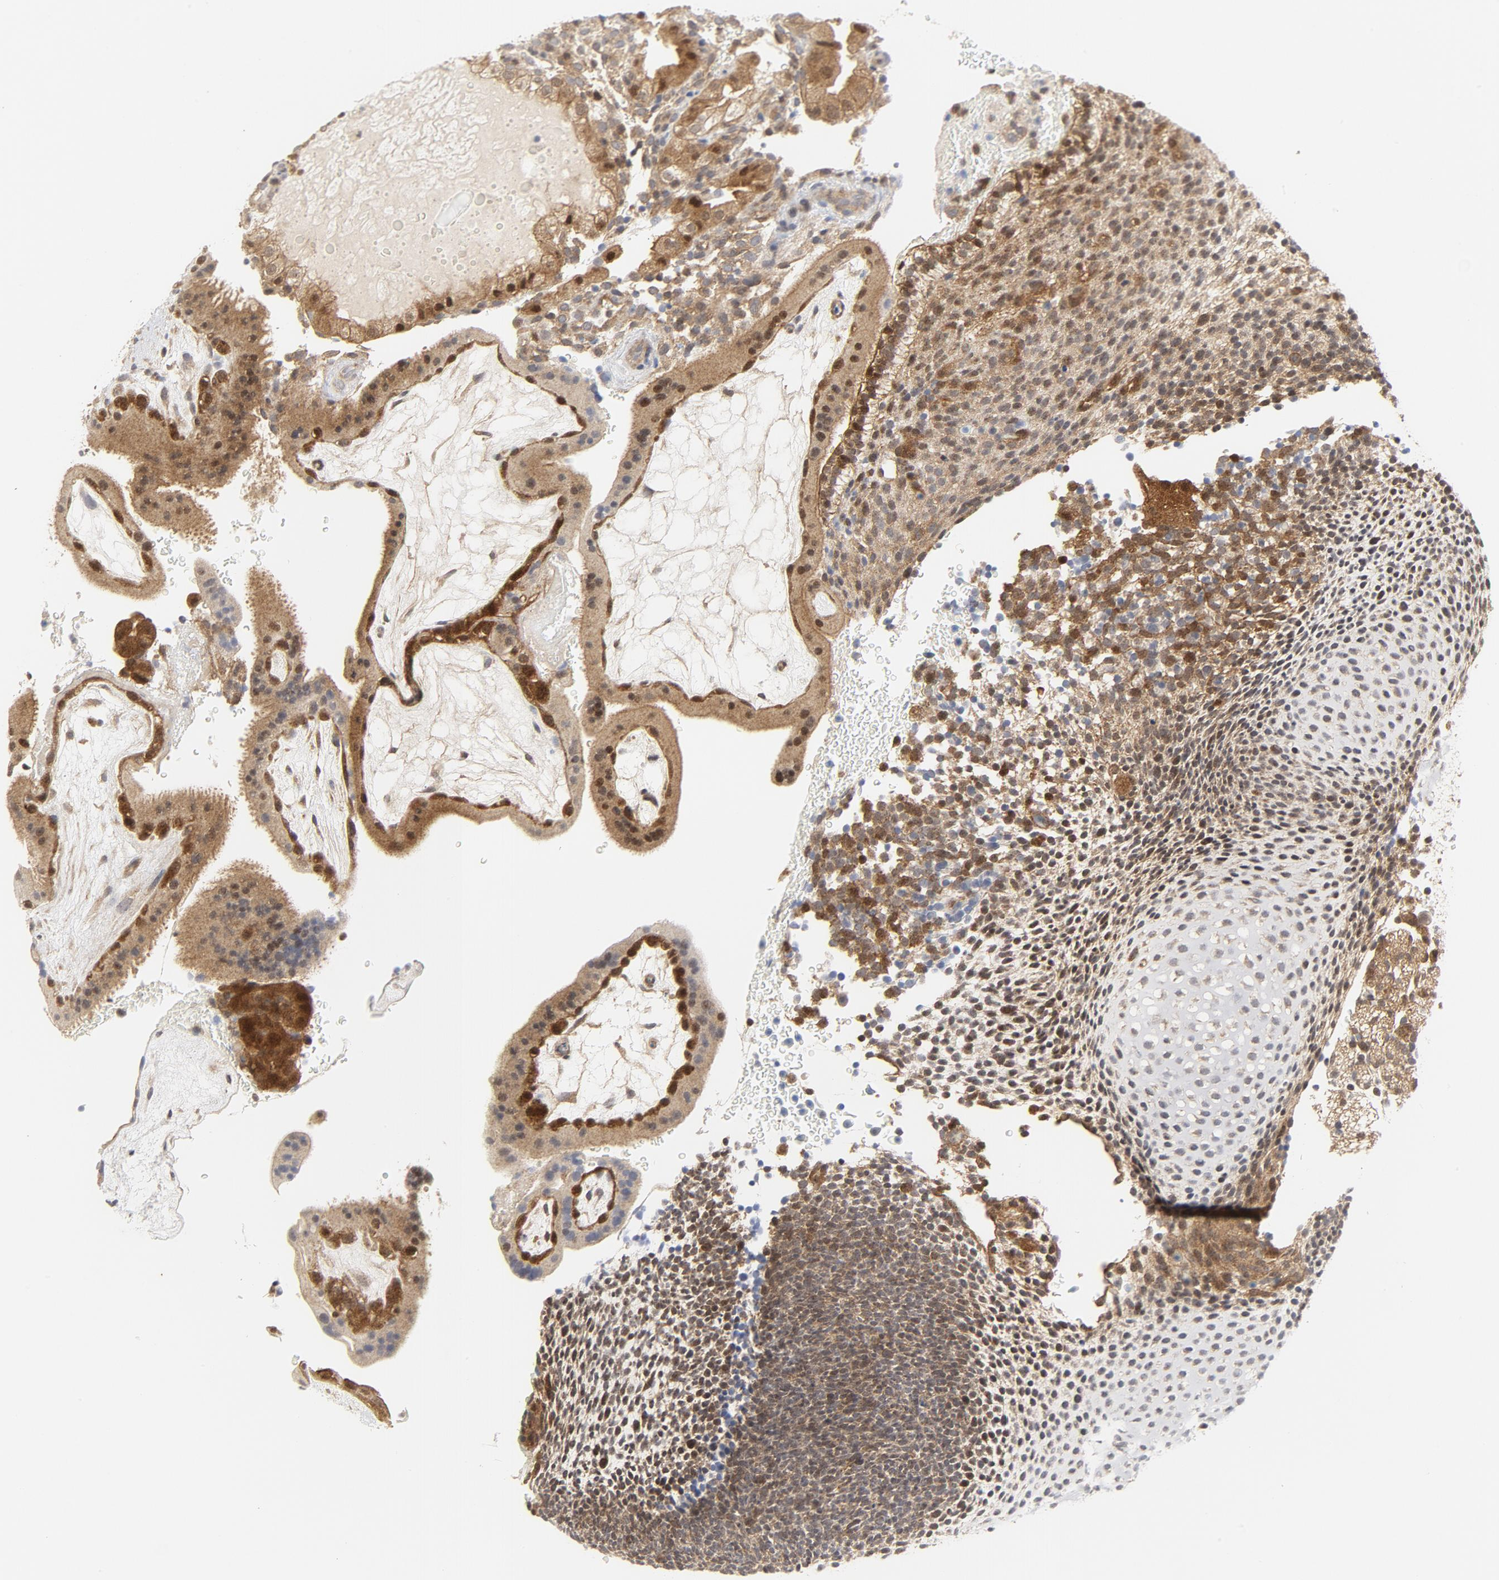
{"staining": {"intensity": "weak", "quantity": ">75%", "location": "cytoplasmic/membranous"}, "tissue": "placenta", "cell_type": "Decidual cells", "image_type": "normal", "snomed": [{"axis": "morphology", "description": "Normal tissue, NOS"}, {"axis": "topography", "description": "Placenta"}], "caption": "IHC micrograph of benign human placenta stained for a protein (brown), which demonstrates low levels of weak cytoplasmic/membranous expression in about >75% of decidual cells.", "gene": "MAP2K7", "patient": {"sex": "female", "age": 19}}